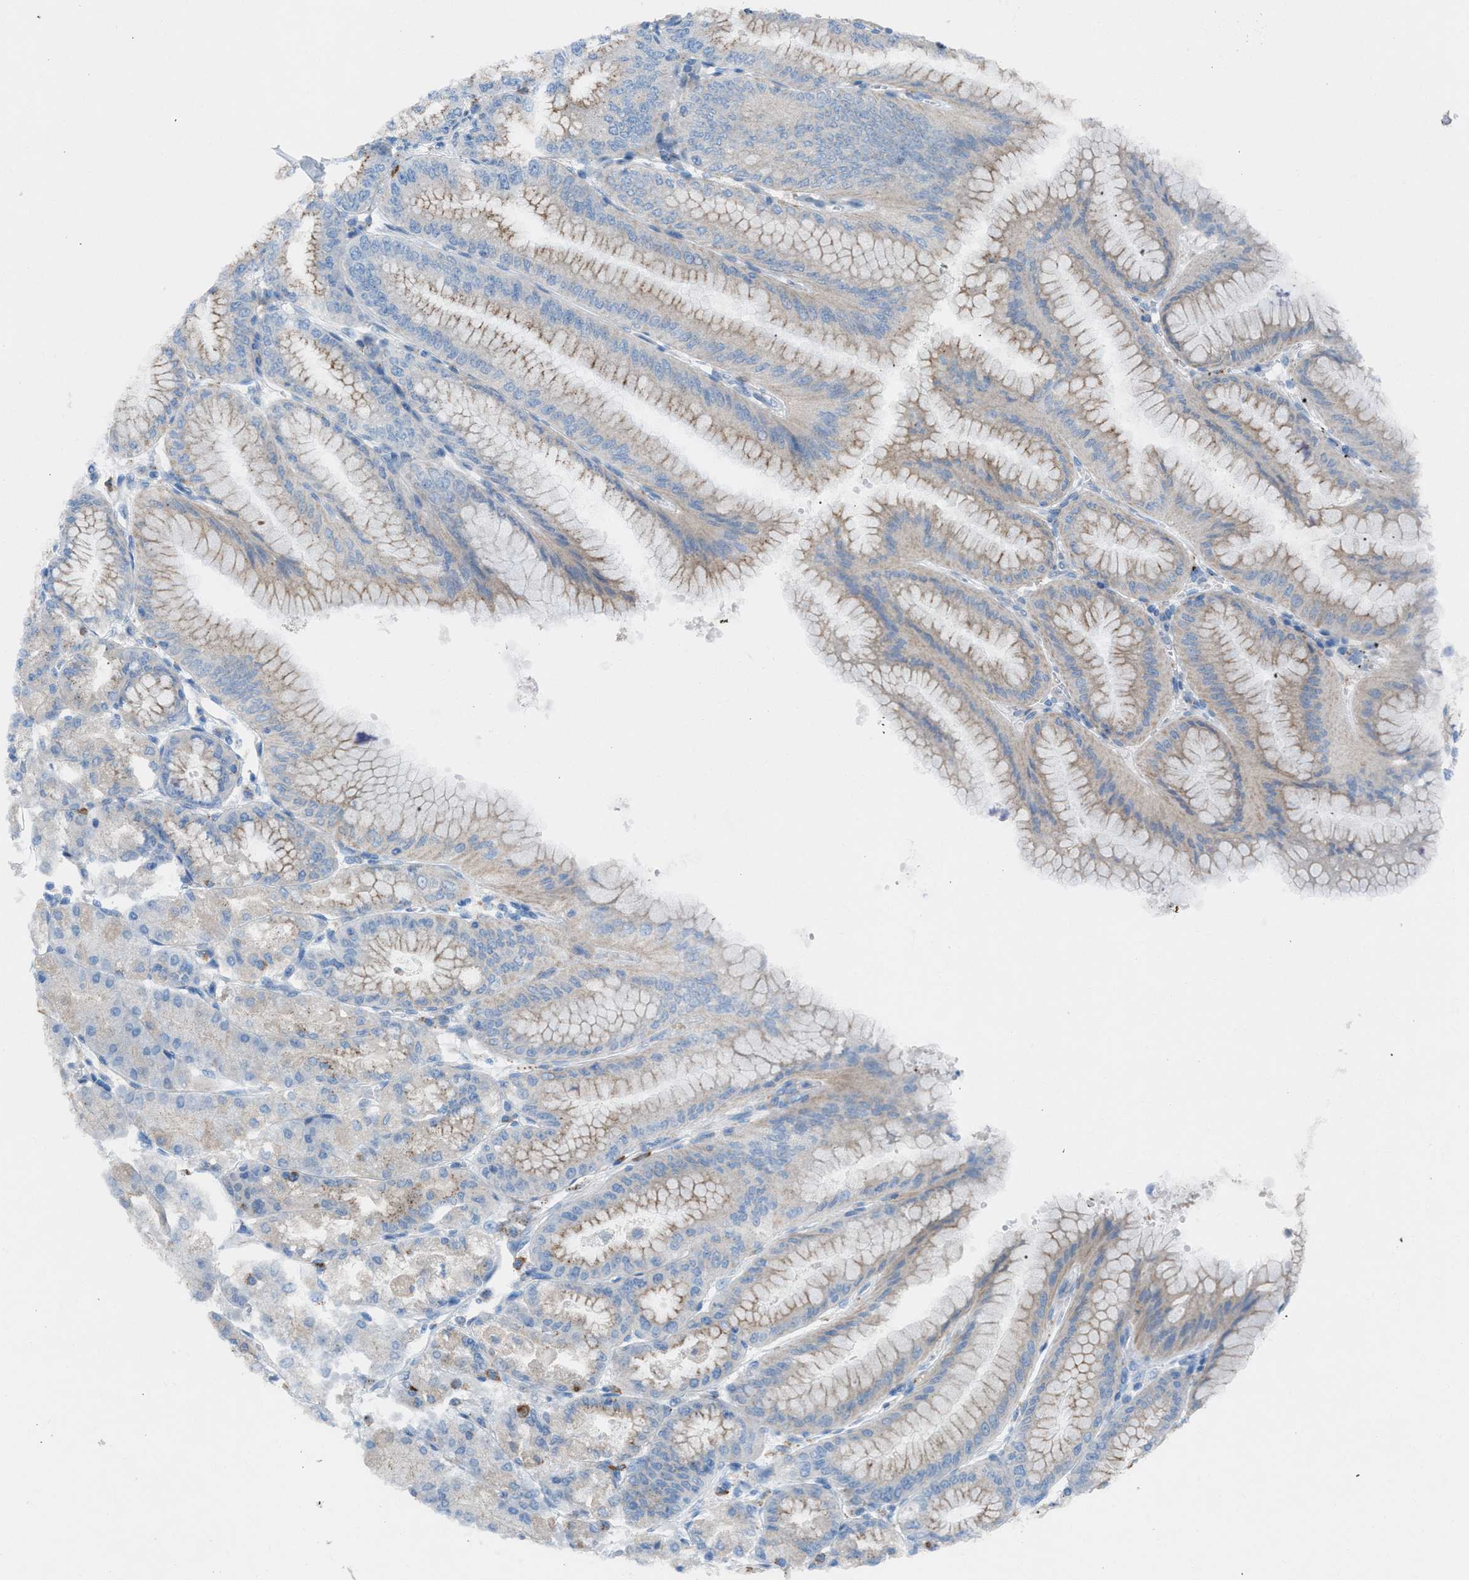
{"staining": {"intensity": "weak", "quantity": "25%-75%", "location": "cytoplasmic/membranous"}, "tissue": "stomach", "cell_type": "Glandular cells", "image_type": "normal", "snomed": [{"axis": "morphology", "description": "Normal tissue, NOS"}, {"axis": "topography", "description": "Stomach, lower"}], "caption": "Immunohistochemical staining of benign stomach demonstrates 25%-75% levels of weak cytoplasmic/membranous protein expression in about 25%-75% of glandular cells. (Brightfield microscopy of DAB IHC at high magnification).", "gene": "CENPP", "patient": {"sex": "male", "age": 71}}